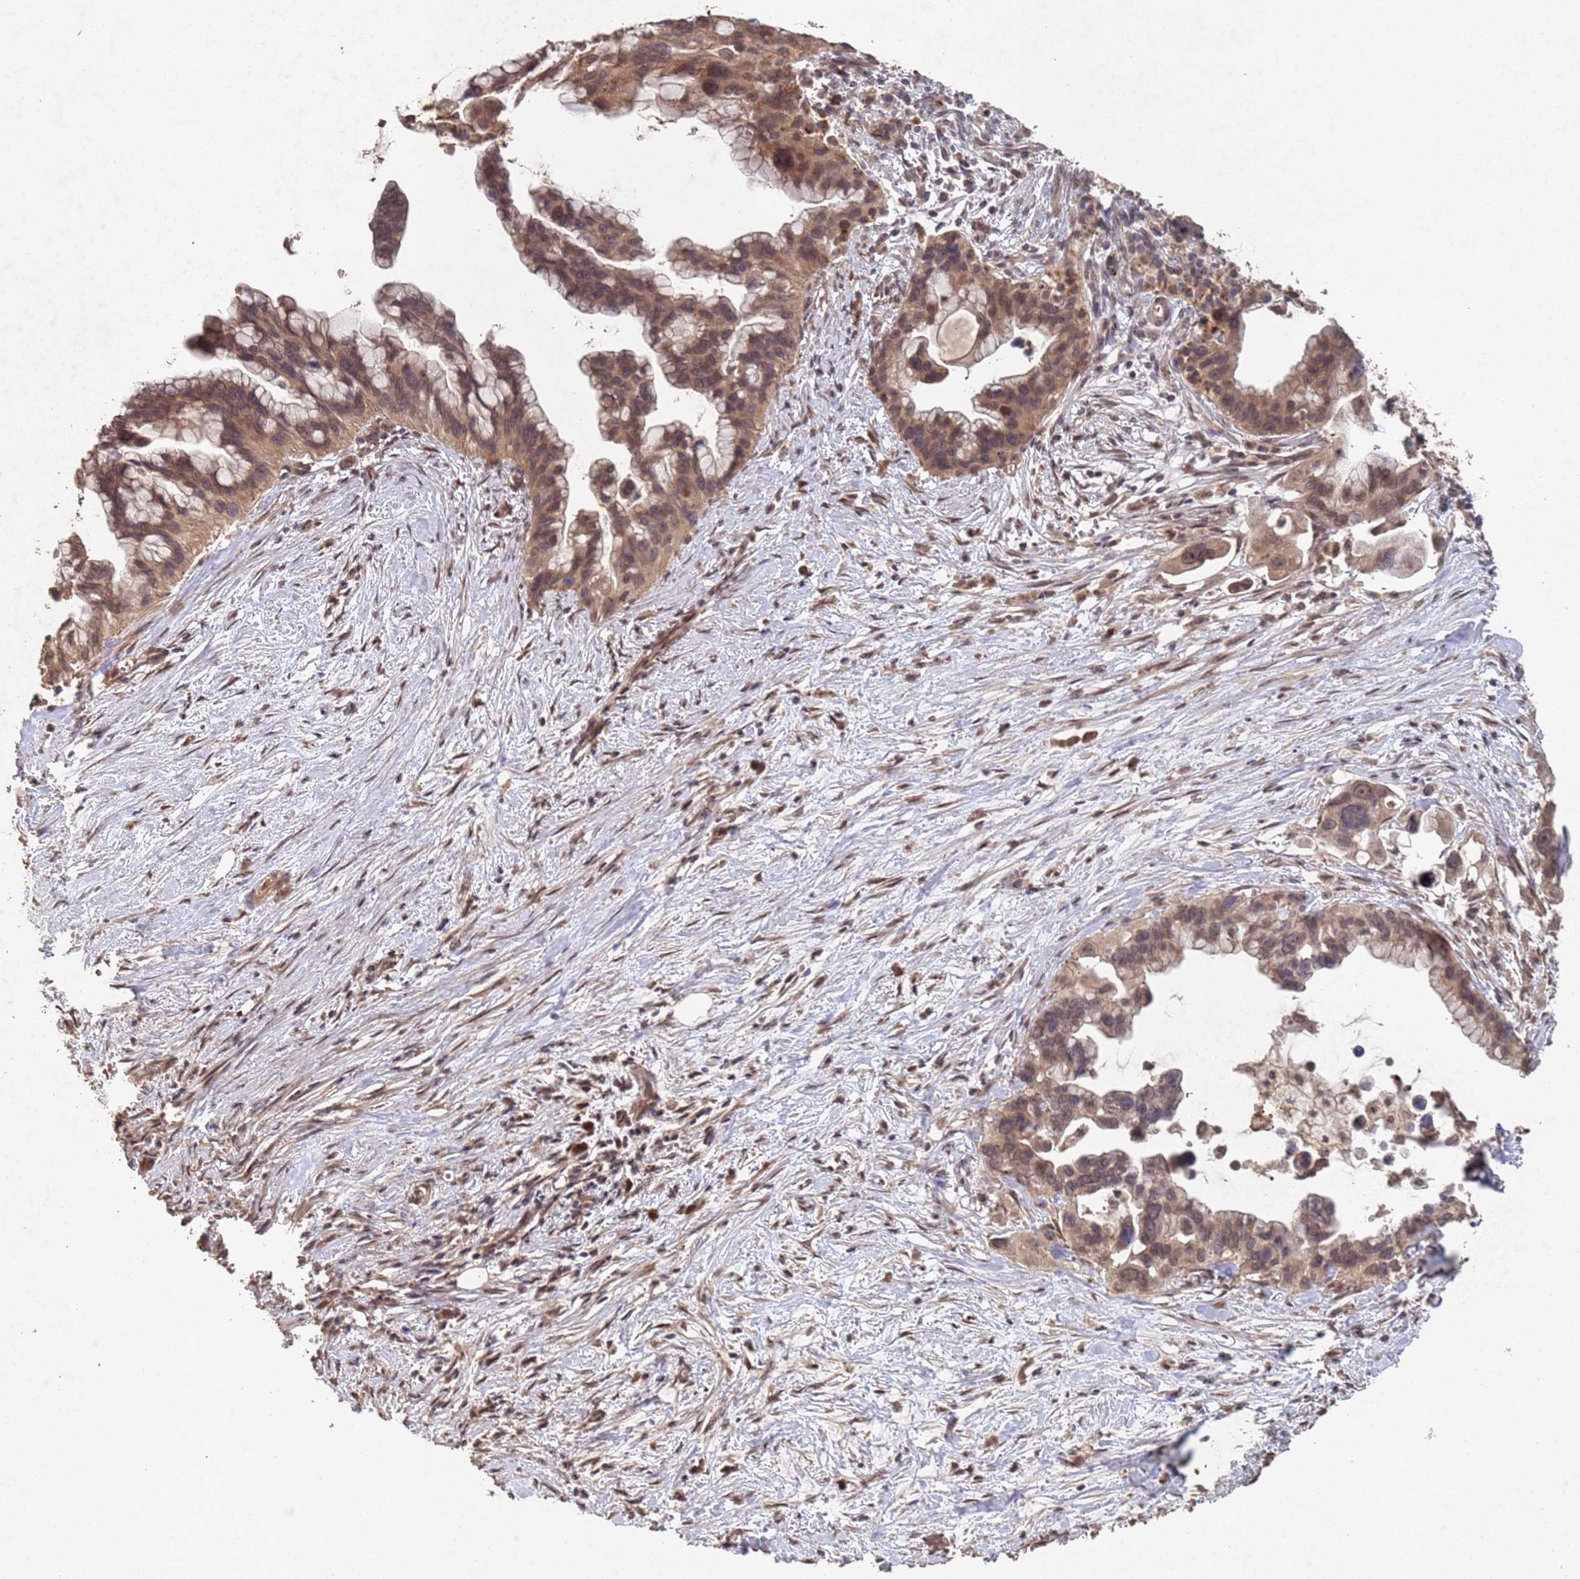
{"staining": {"intensity": "moderate", "quantity": ">75%", "location": "nuclear"}, "tissue": "pancreatic cancer", "cell_type": "Tumor cells", "image_type": "cancer", "snomed": [{"axis": "morphology", "description": "Adenocarcinoma, NOS"}, {"axis": "topography", "description": "Pancreas"}], "caption": "Pancreatic cancer (adenocarcinoma) was stained to show a protein in brown. There is medium levels of moderate nuclear positivity in about >75% of tumor cells.", "gene": "FRAT1", "patient": {"sex": "female", "age": 83}}